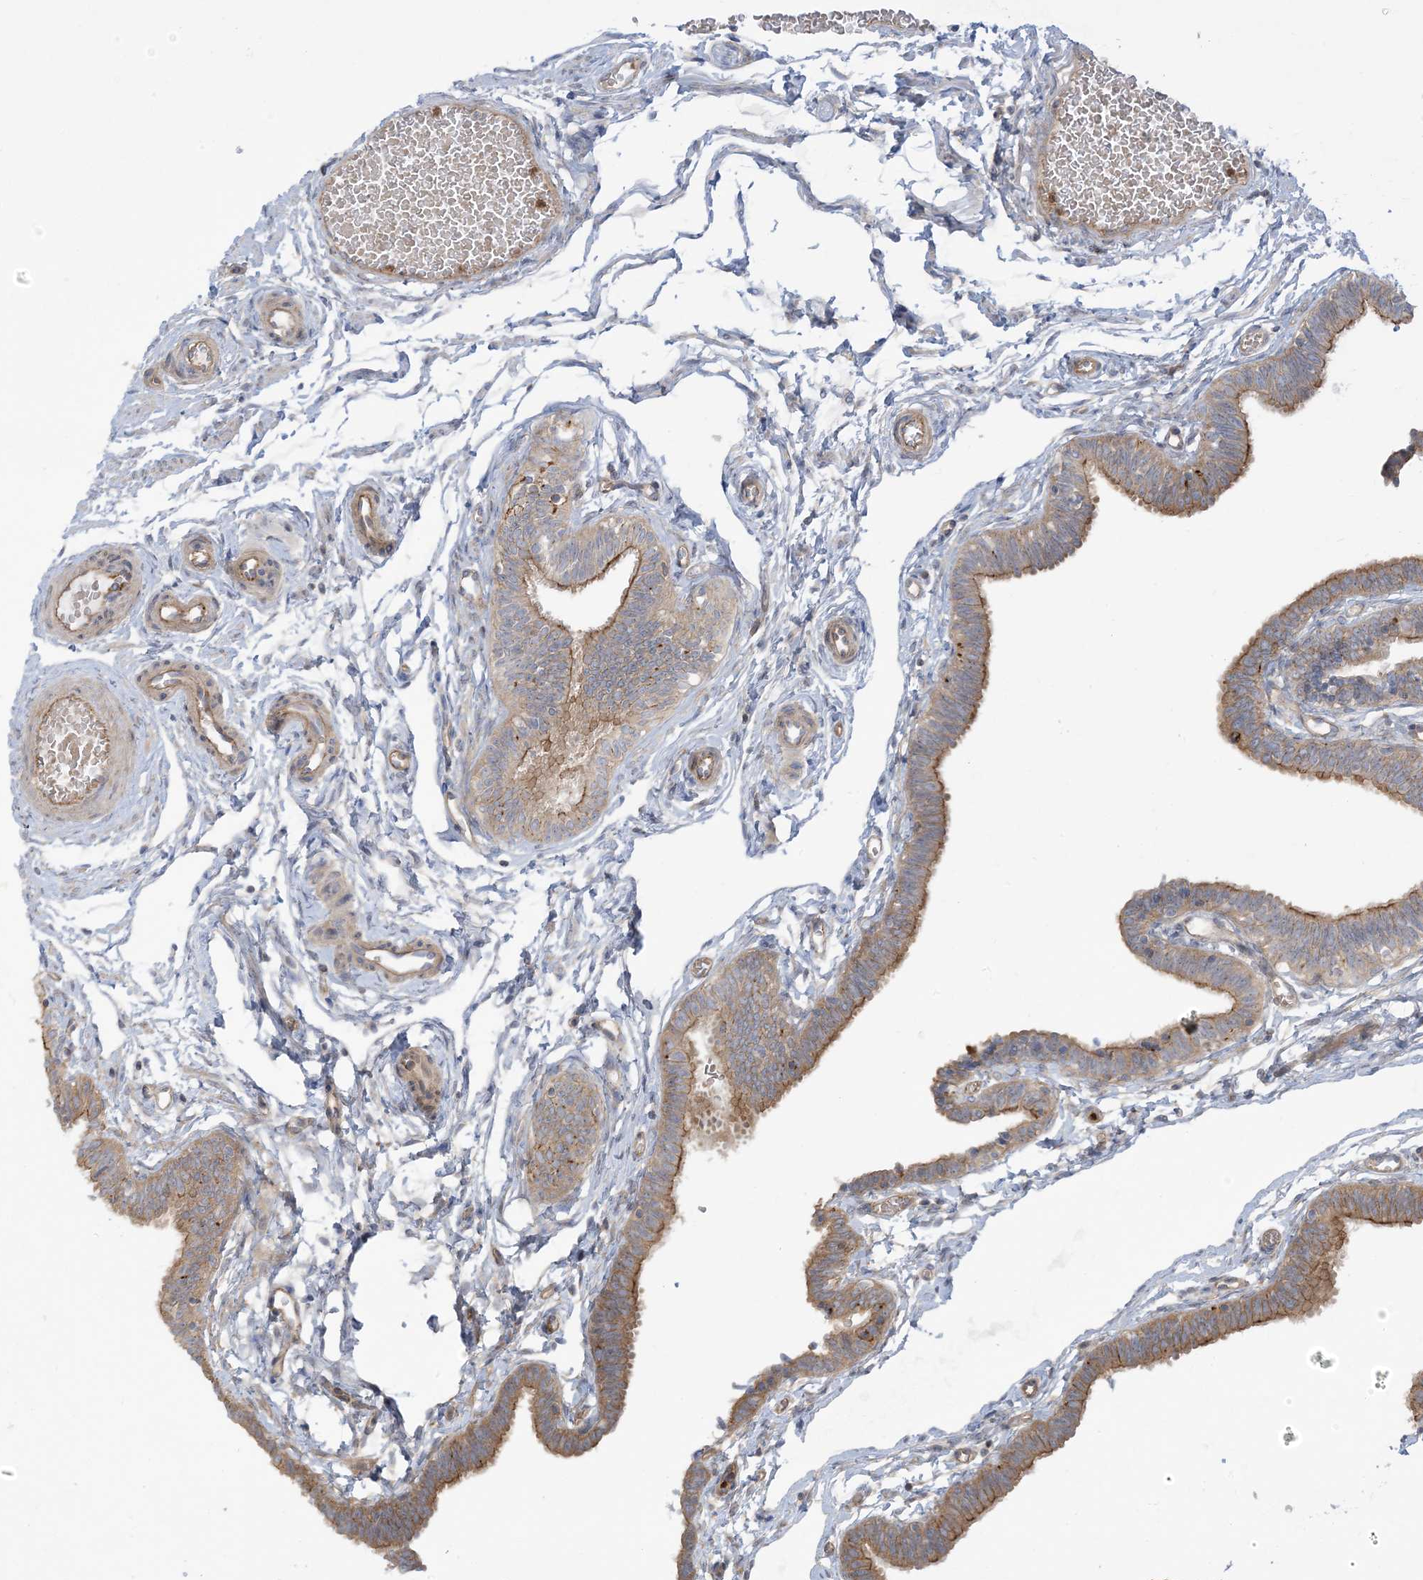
{"staining": {"intensity": "moderate", "quantity": ">75%", "location": "cytoplasmic/membranous"}, "tissue": "fallopian tube", "cell_type": "Glandular cells", "image_type": "normal", "snomed": [{"axis": "morphology", "description": "Normal tissue, NOS"}, {"axis": "topography", "description": "Fallopian tube"}, {"axis": "topography", "description": "Ovary"}], "caption": "A brown stain highlights moderate cytoplasmic/membranous positivity of a protein in glandular cells of normal human fallopian tube.", "gene": "ICMT", "patient": {"sex": "female", "age": 23}}